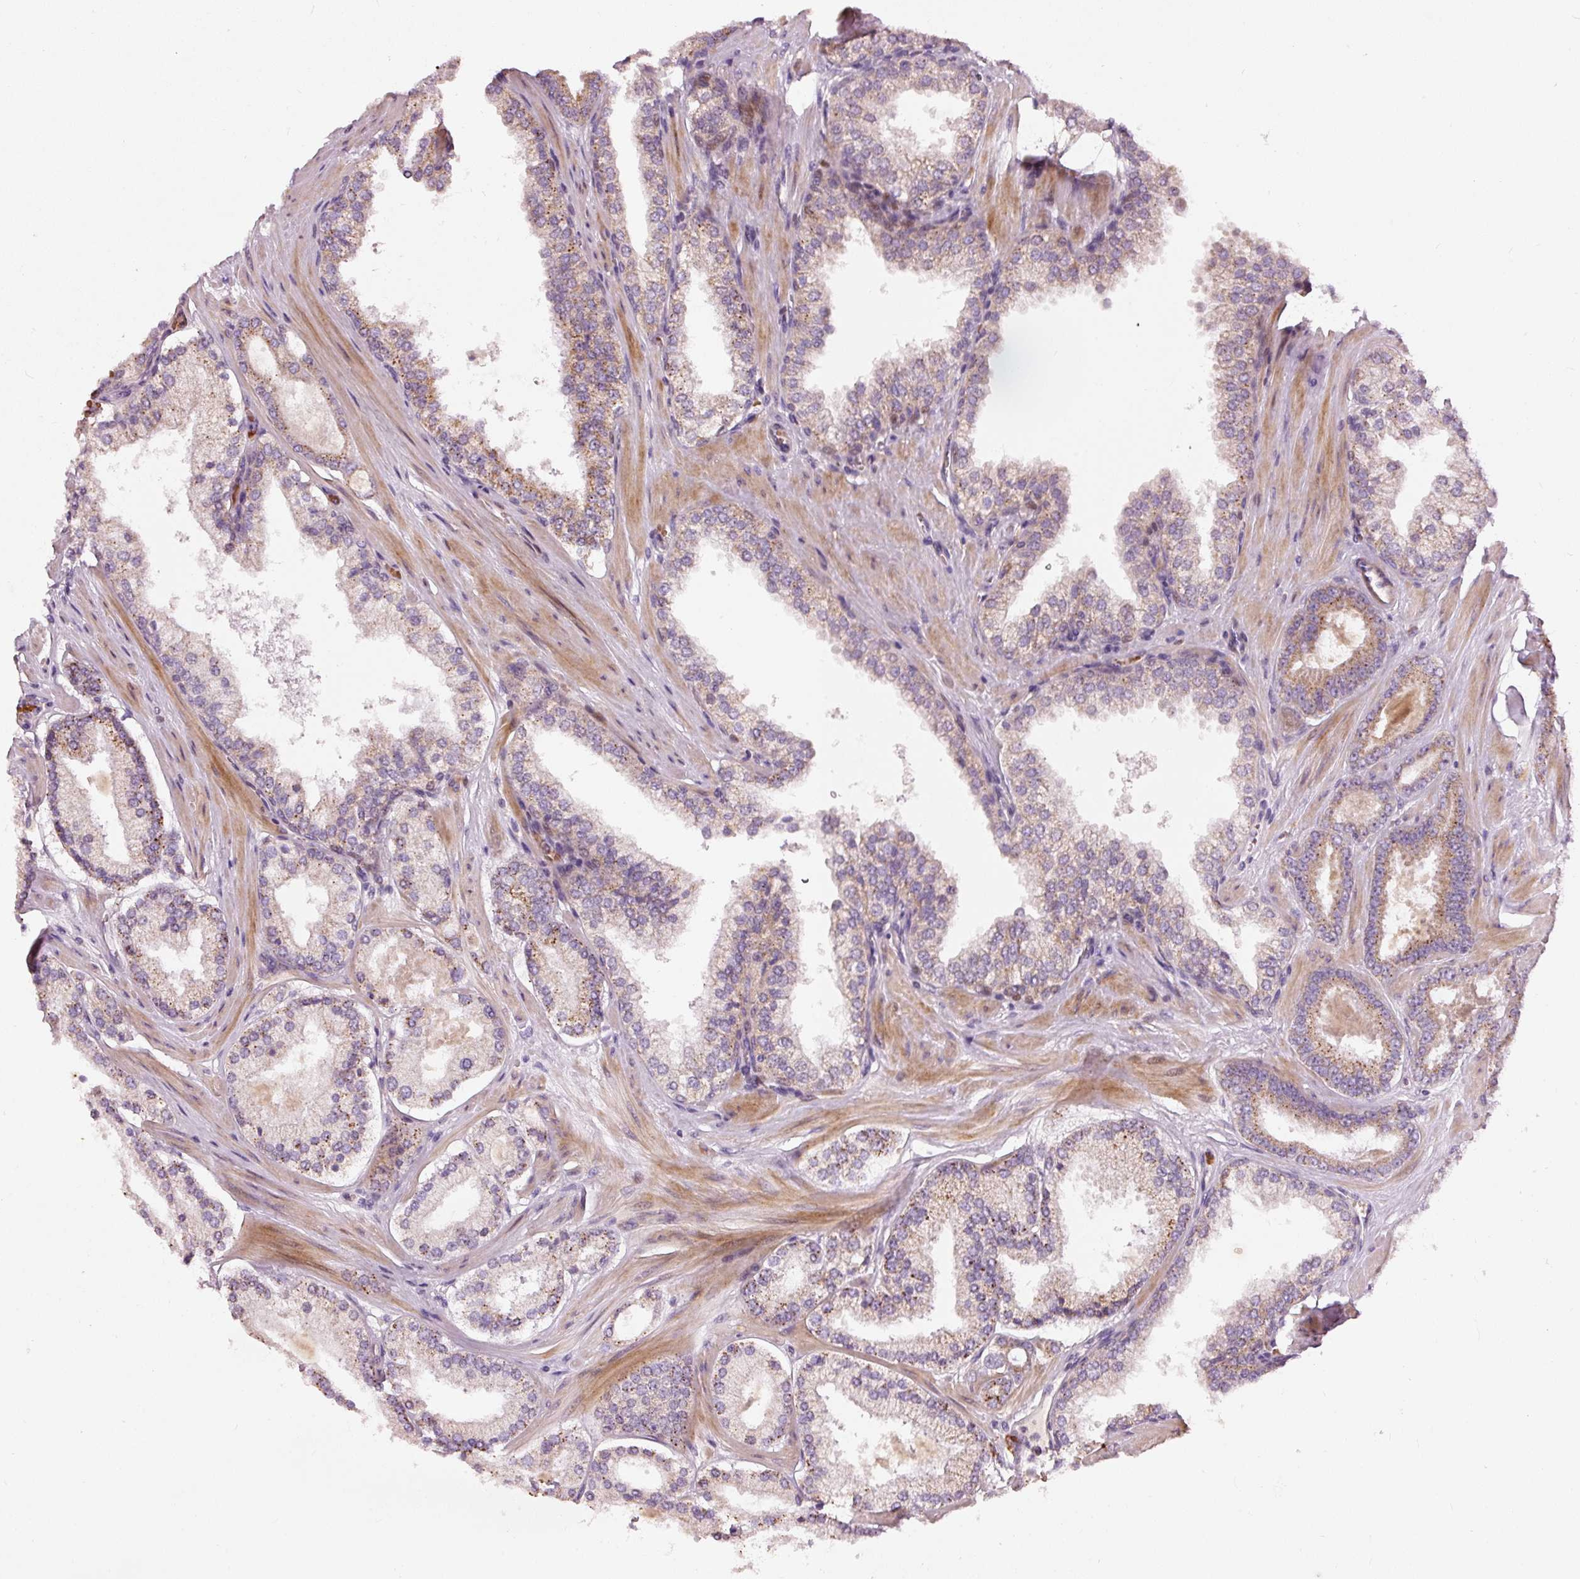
{"staining": {"intensity": "weak", "quantity": ">75%", "location": "cytoplasmic/membranous"}, "tissue": "prostate cancer", "cell_type": "Tumor cells", "image_type": "cancer", "snomed": [{"axis": "morphology", "description": "Adenocarcinoma, Low grade"}, {"axis": "topography", "description": "Prostate"}], "caption": "Protein expression analysis of human prostate cancer reveals weak cytoplasmic/membranous positivity in about >75% of tumor cells.", "gene": "KLHL21", "patient": {"sex": "male", "age": 42}}